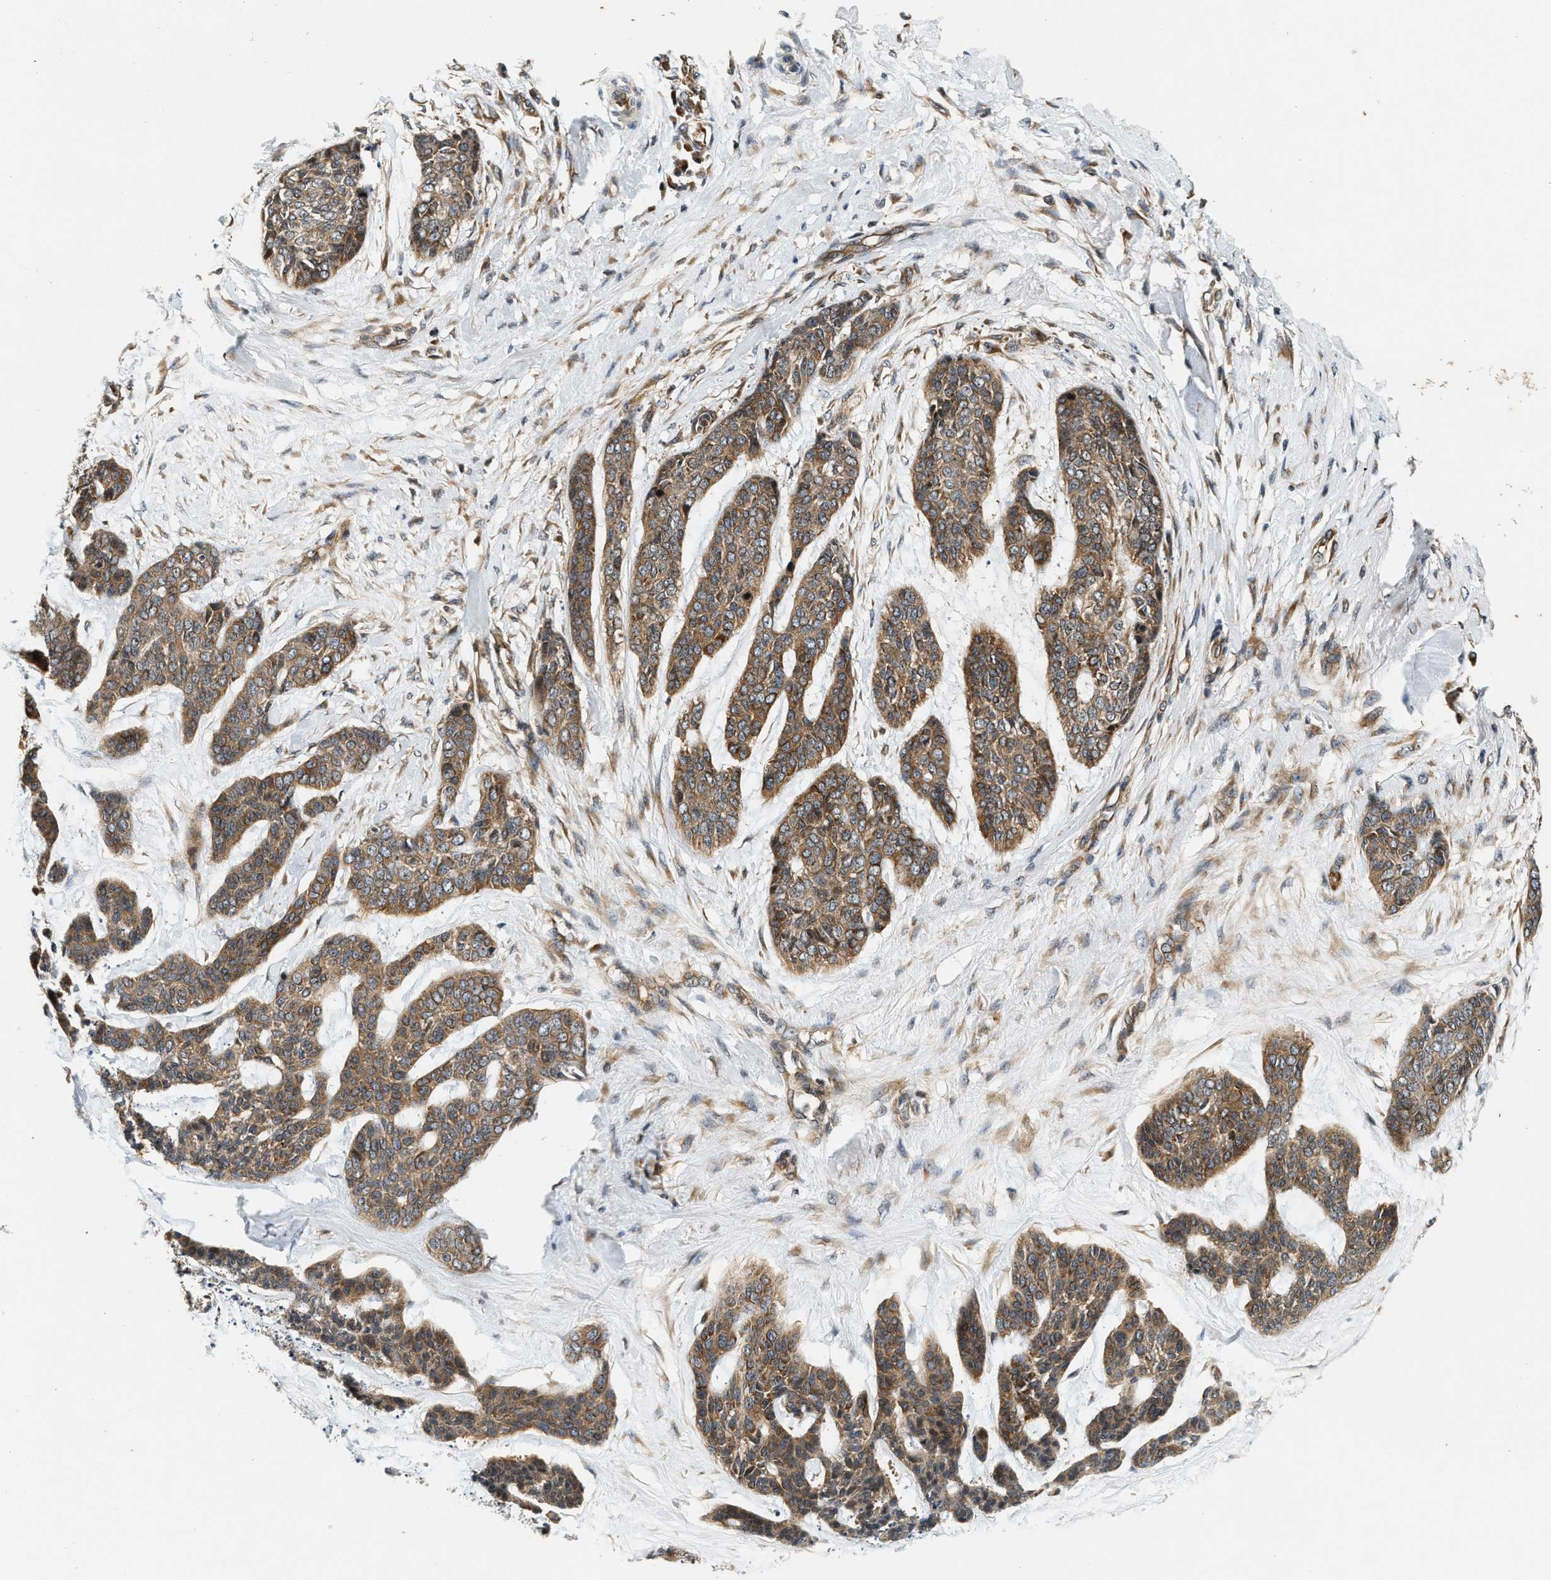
{"staining": {"intensity": "moderate", "quantity": ">75%", "location": "cytoplasmic/membranous"}, "tissue": "skin cancer", "cell_type": "Tumor cells", "image_type": "cancer", "snomed": [{"axis": "morphology", "description": "Basal cell carcinoma"}, {"axis": "topography", "description": "Skin"}], "caption": "Protein expression analysis of human skin cancer reveals moderate cytoplasmic/membranous staining in about >75% of tumor cells.", "gene": "SAMD9", "patient": {"sex": "female", "age": 64}}